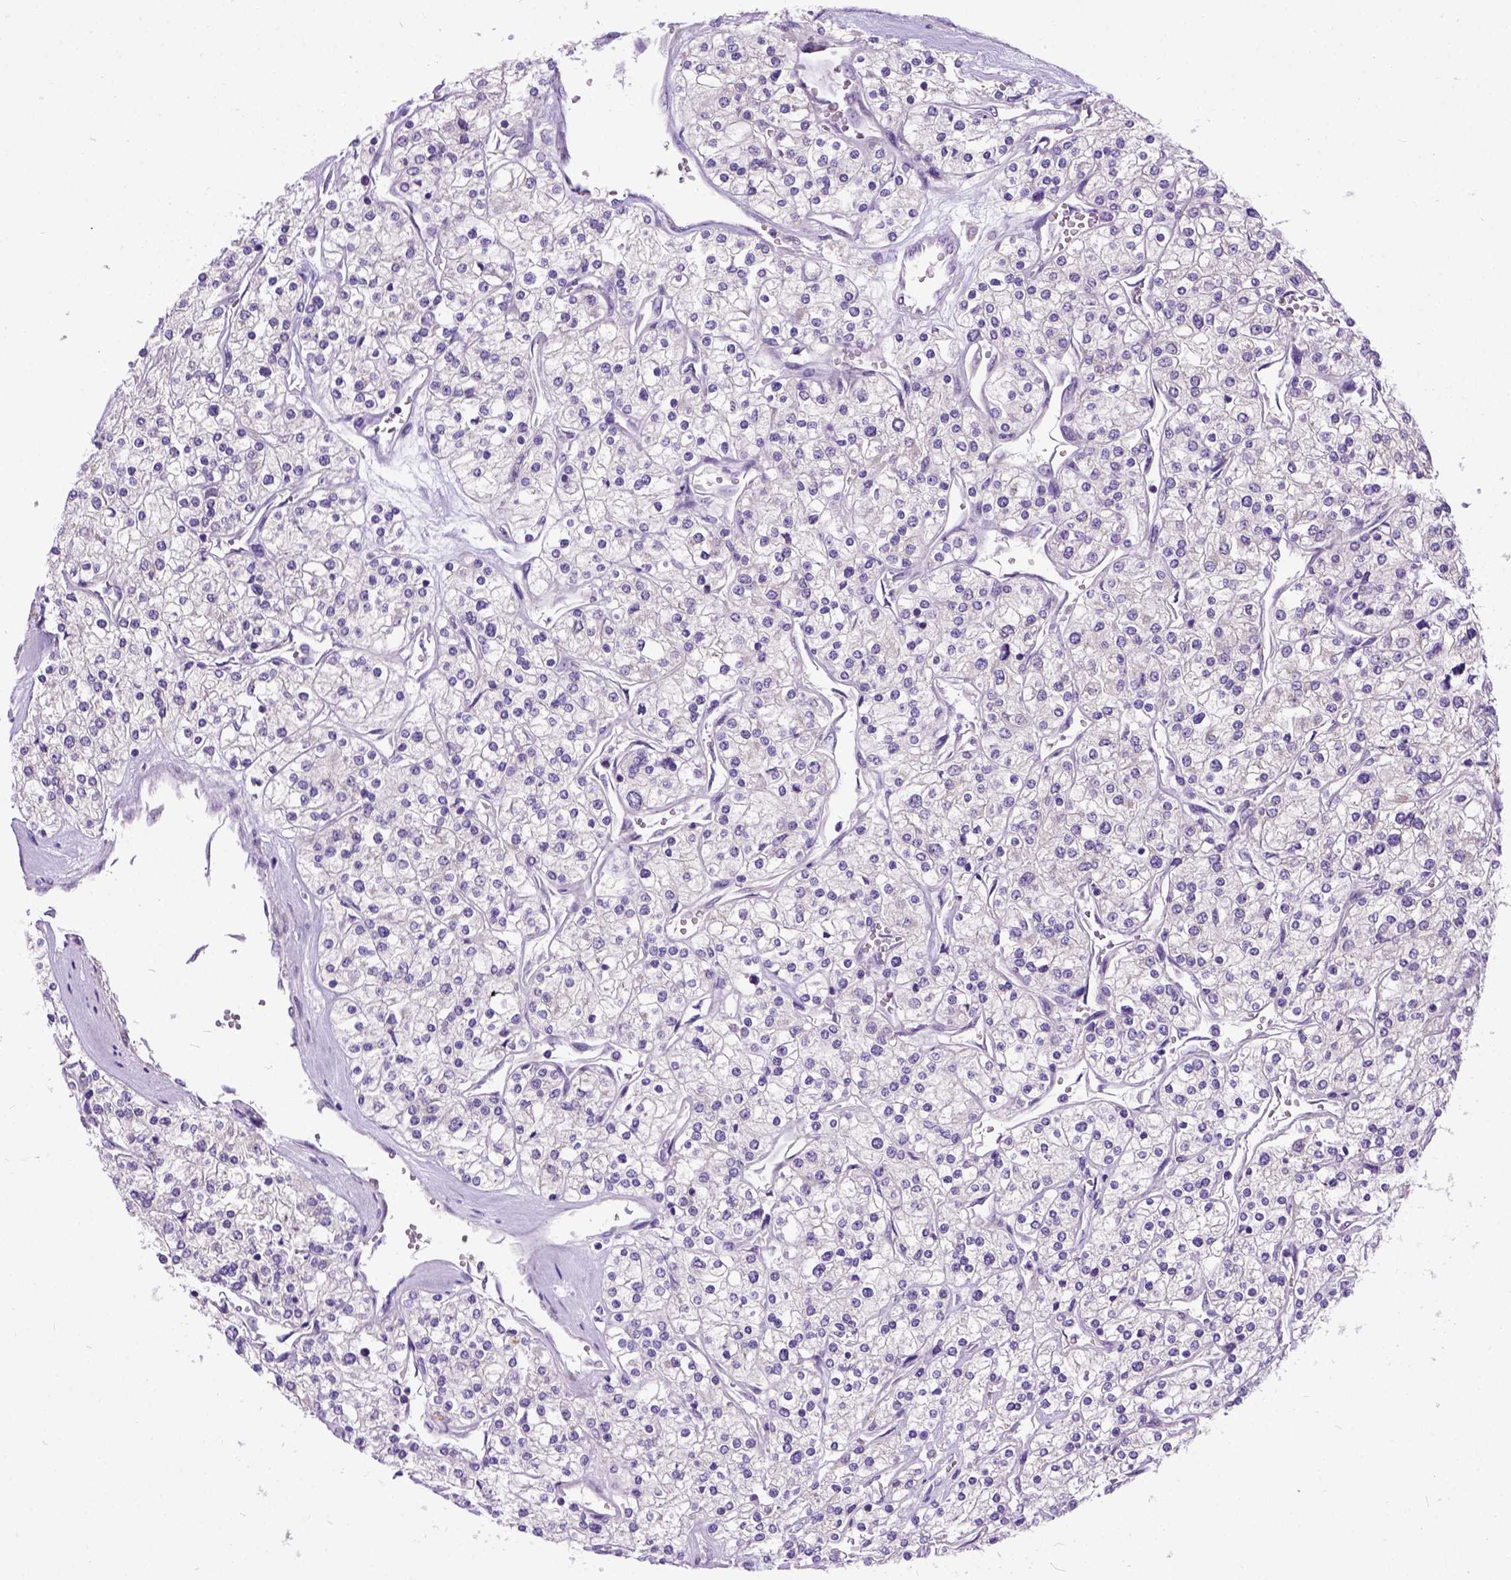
{"staining": {"intensity": "negative", "quantity": "none", "location": "none"}, "tissue": "renal cancer", "cell_type": "Tumor cells", "image_type": "cancer", "snomed": [{"axis": "morphology", "description": "Adenocarcinoma, NOS"}, {"axis": "topography", "description": "Kidney"}], "caption": "Adenocarcinoma (renal) was stained to show a protein in brown. There is no significant expression in tumor cells.", "gene": "NEK5", "patient": {"sex": "male", "age": 80}}